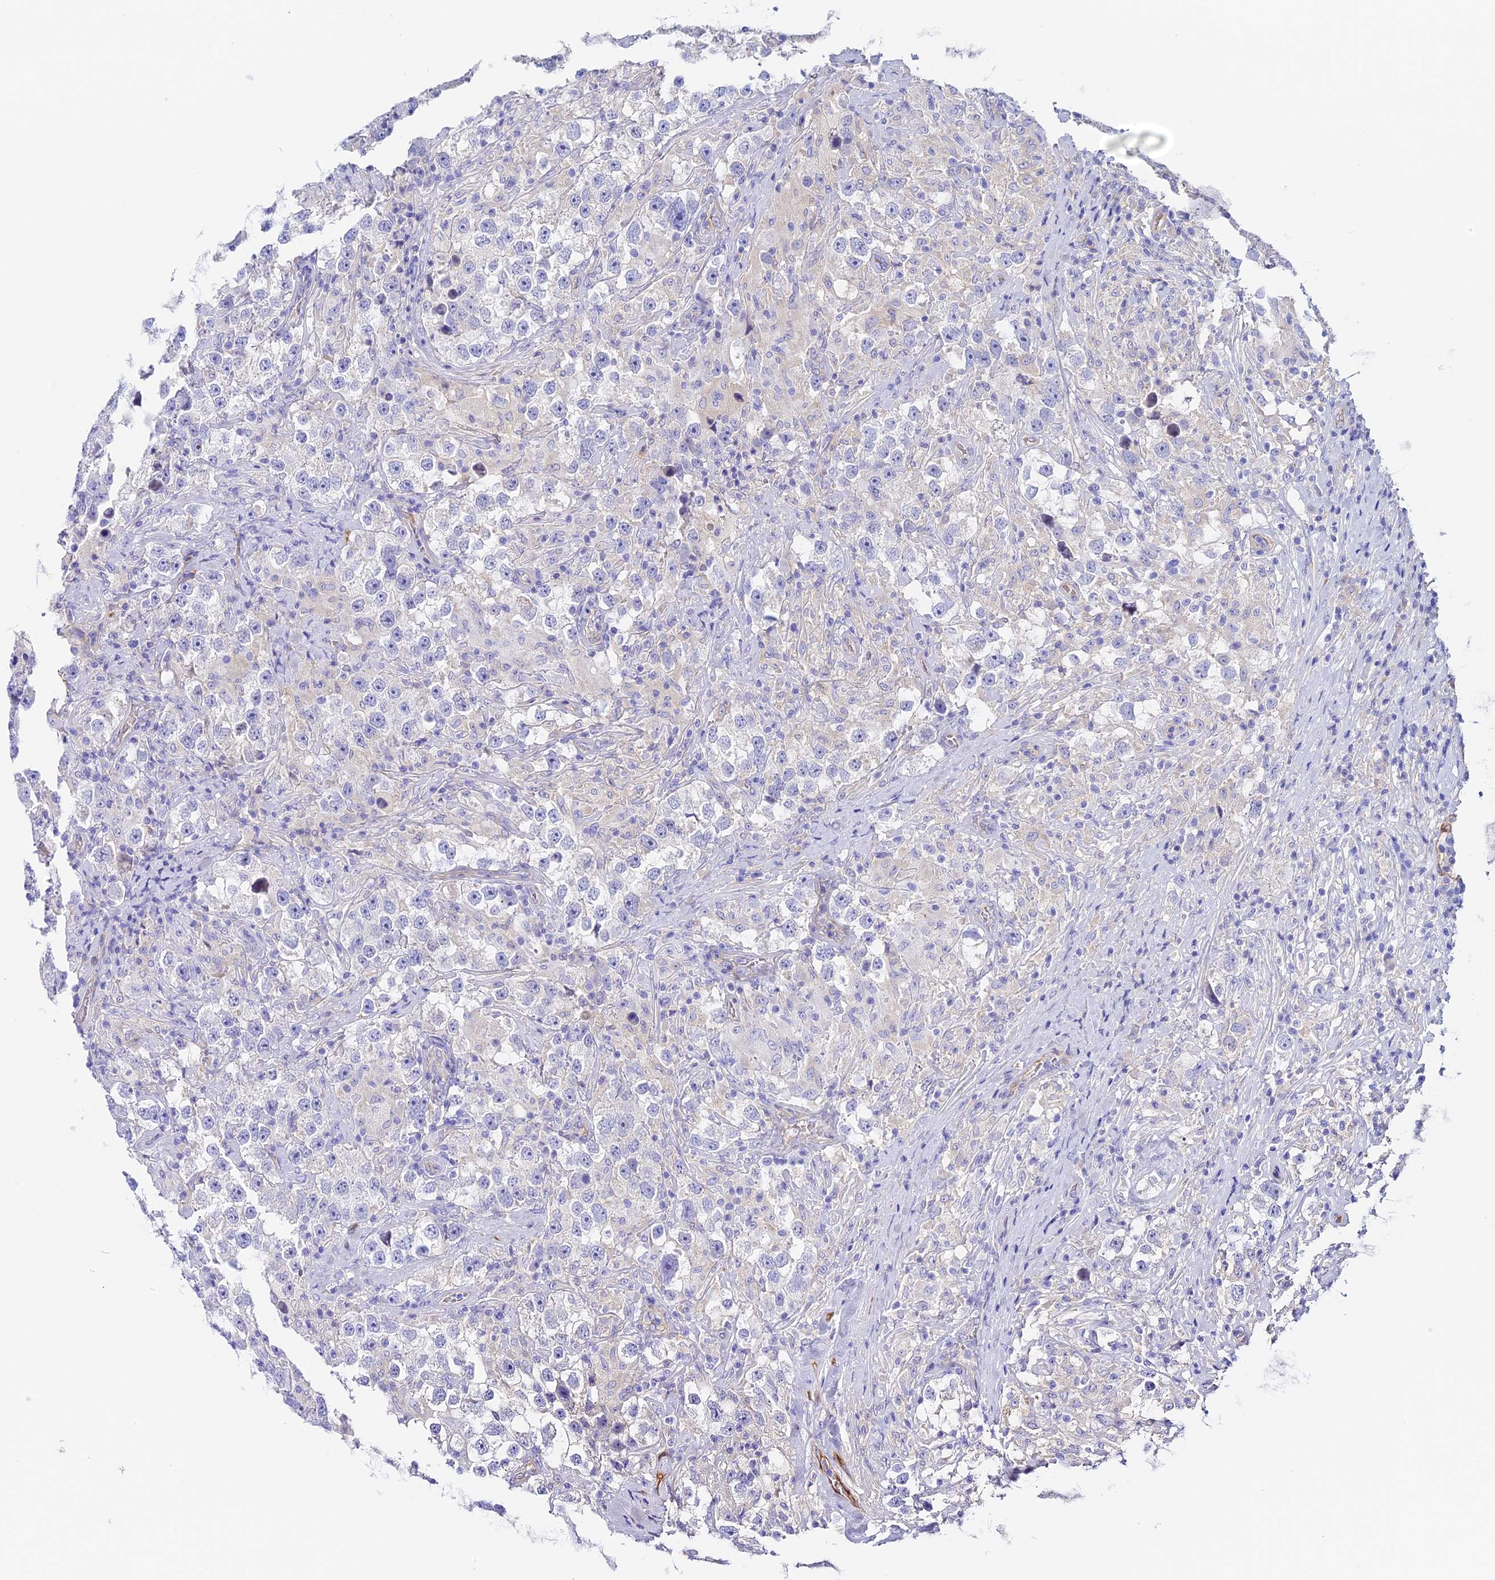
{"staining": {"intensity": "negative", "quantity": "none", "location": "none"}, "tissue": "testis cancer", "cell_type": "Tumor cells", "image_type": "cancer", "snomed": [{"axis": "morphology", "description": "Seminoma, NOS"}, {"axis": "topography", "description": "Testis"}], "caption": "A histopathology image of human testis cancer (seminoma) is negative for staining in tumor cells.", "gene": "HOMER3", "patient": {"sex": "male", "age": 46}}